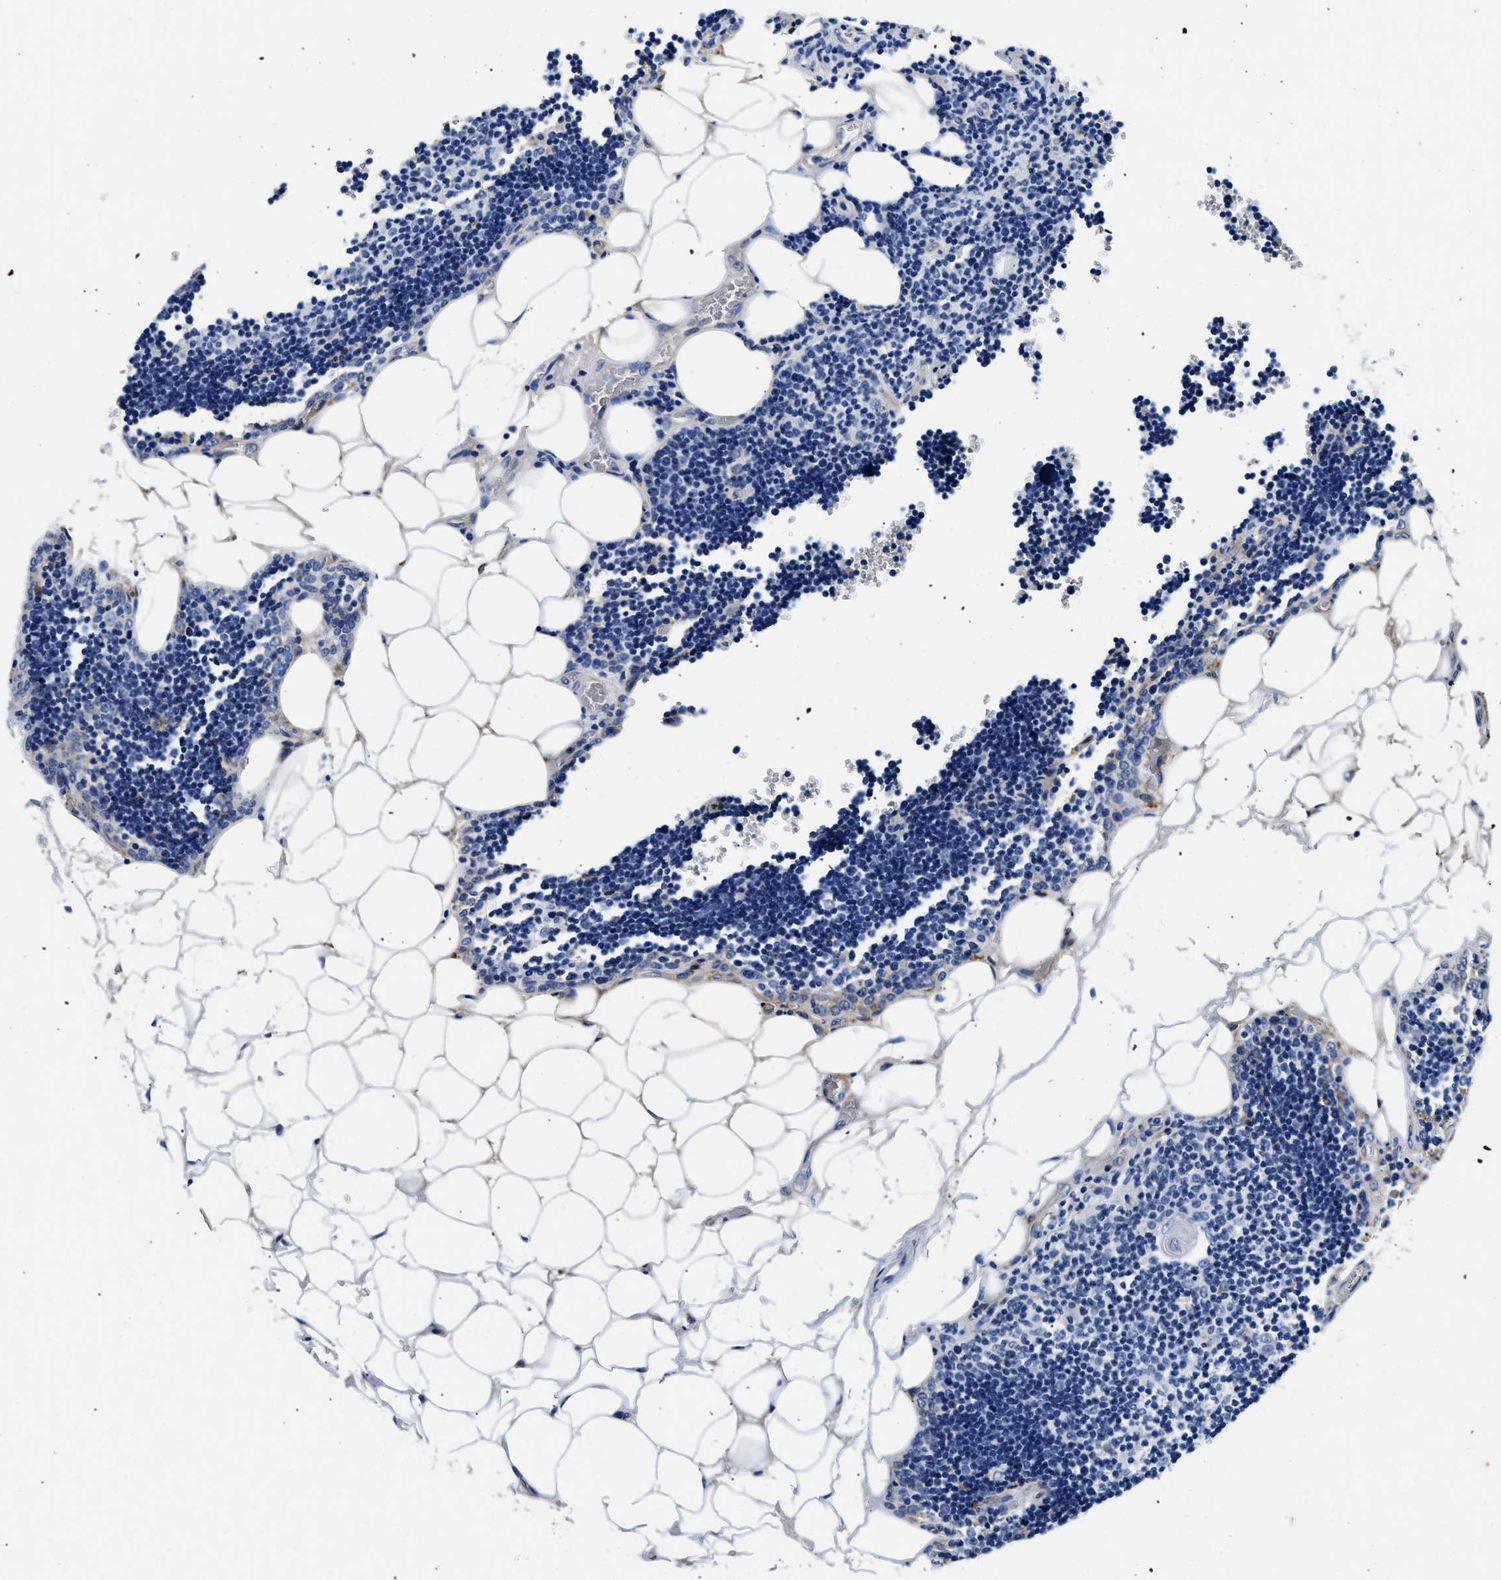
{"staining": {"intensity": "negative", "quantity": "none", "location": "none"}, "tissue": "lymph node", "cell_type": "Germinal center cells", "image_type": "normal", "snomed": [{"axis": "morphology", "description": "Normal tissue, NOS"}, {"axis": "topography", "description": "Lymph node"}], "caption": "This is a micrograph of IHC staining of benign lymph node, which shows no expression in germinal center cells. (DAB immunohistochemistry visualized using brightfield microscopy, high magnification).", "gene": "LAMA3", "patient": {"sex": "male", "age": 33}}